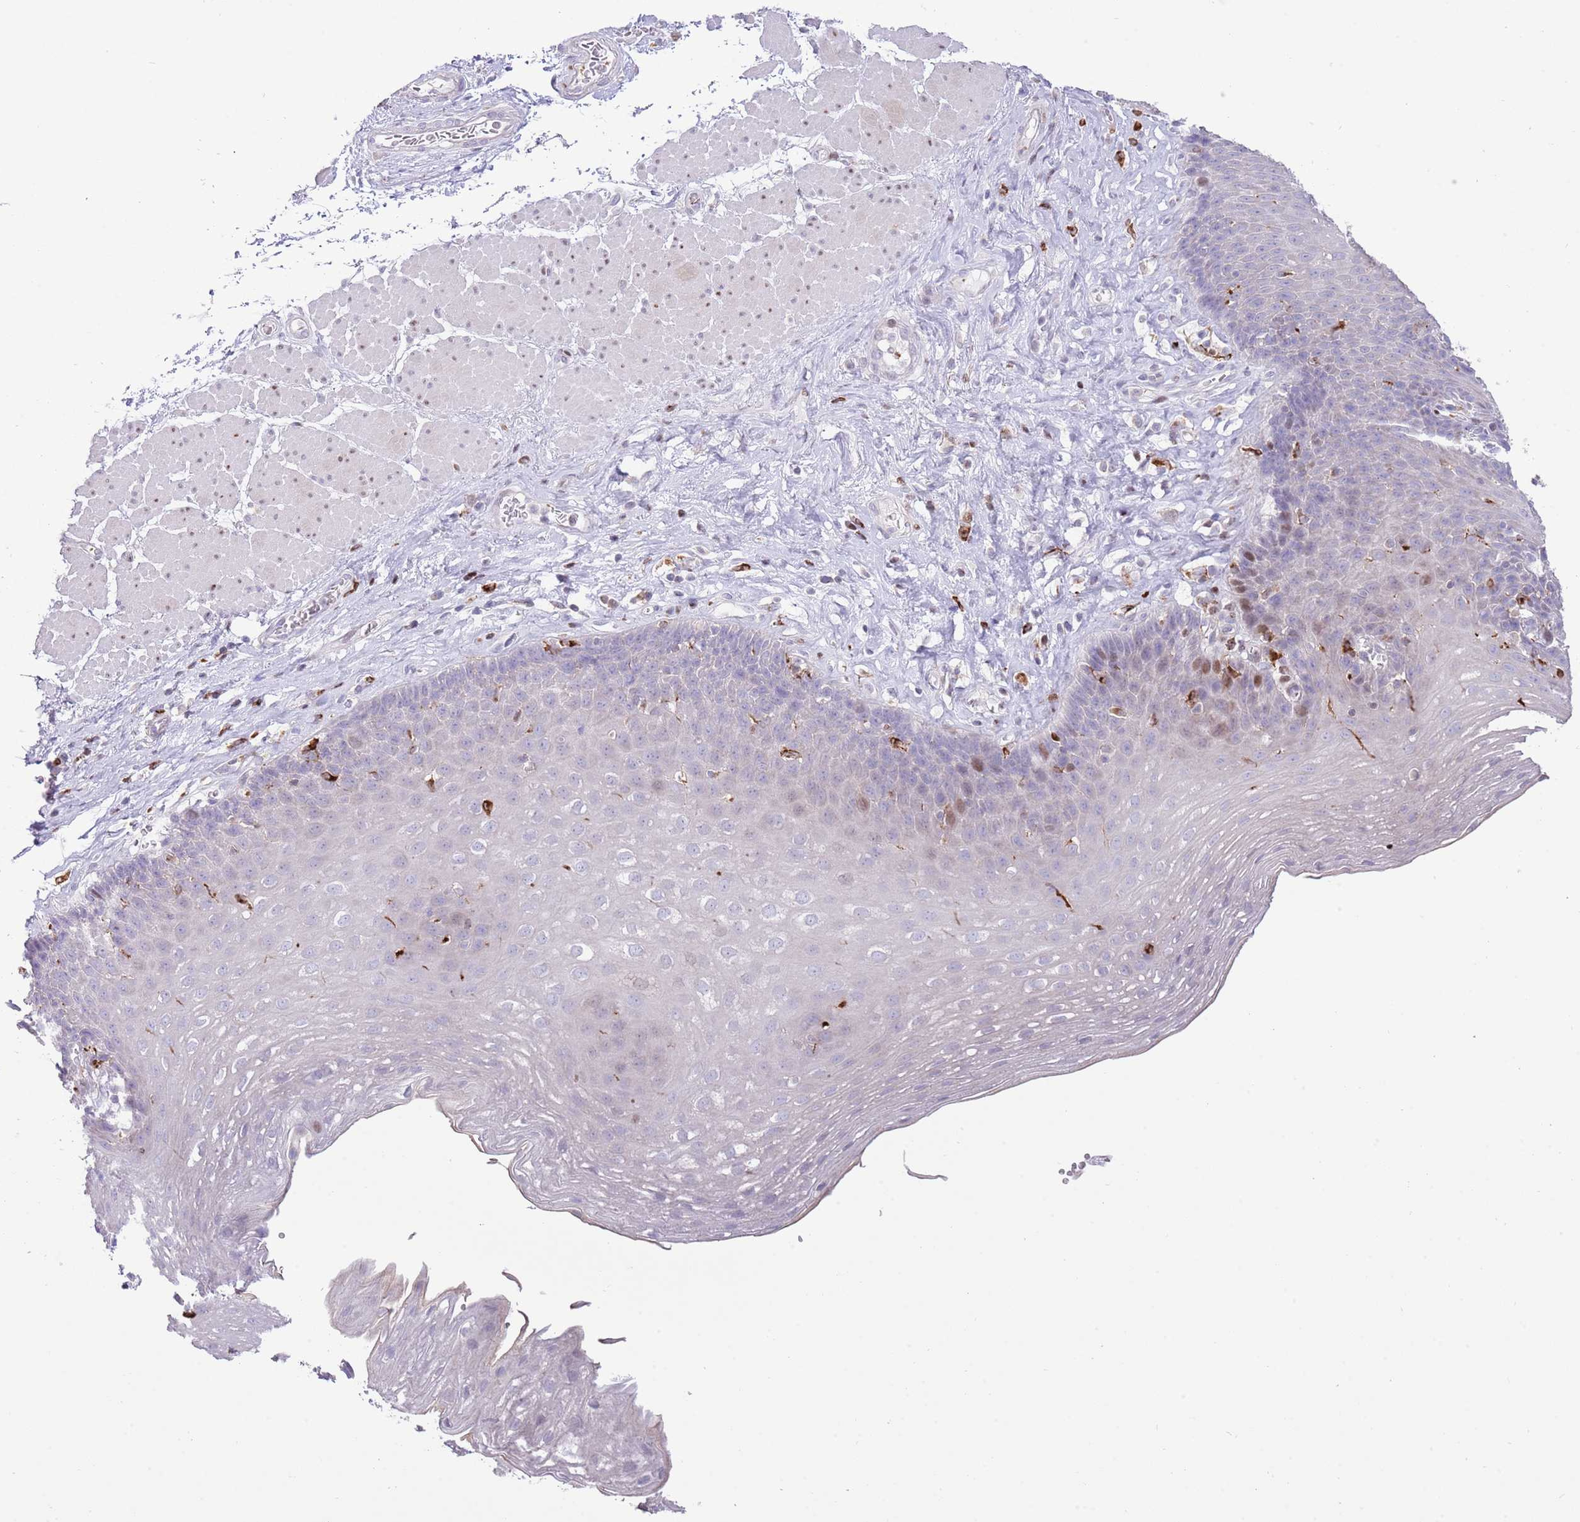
{"staining": {"intensity": "weak", "quantity": "<25%", "location": "nuclear"}, "tissue": "esophagus", "cell_type": "Squamous epithelial cells", "image_type": "normal", "snomed": [{"axis": "morphology", "description": "Normal tissue, NOS"}, {"axis": "topography", "description": "Esophagus"}], "caption": "An immunohistochemistry (IHC) photomicrograph of normal esophagus is shown. There is no staining in squamous epithelial cells of esophagus. (DAB (3,3'-diaminobenzidine) IHC, high magnification).", "gene": "ANO8", "patient": {"sex": "female", "age": 66}}